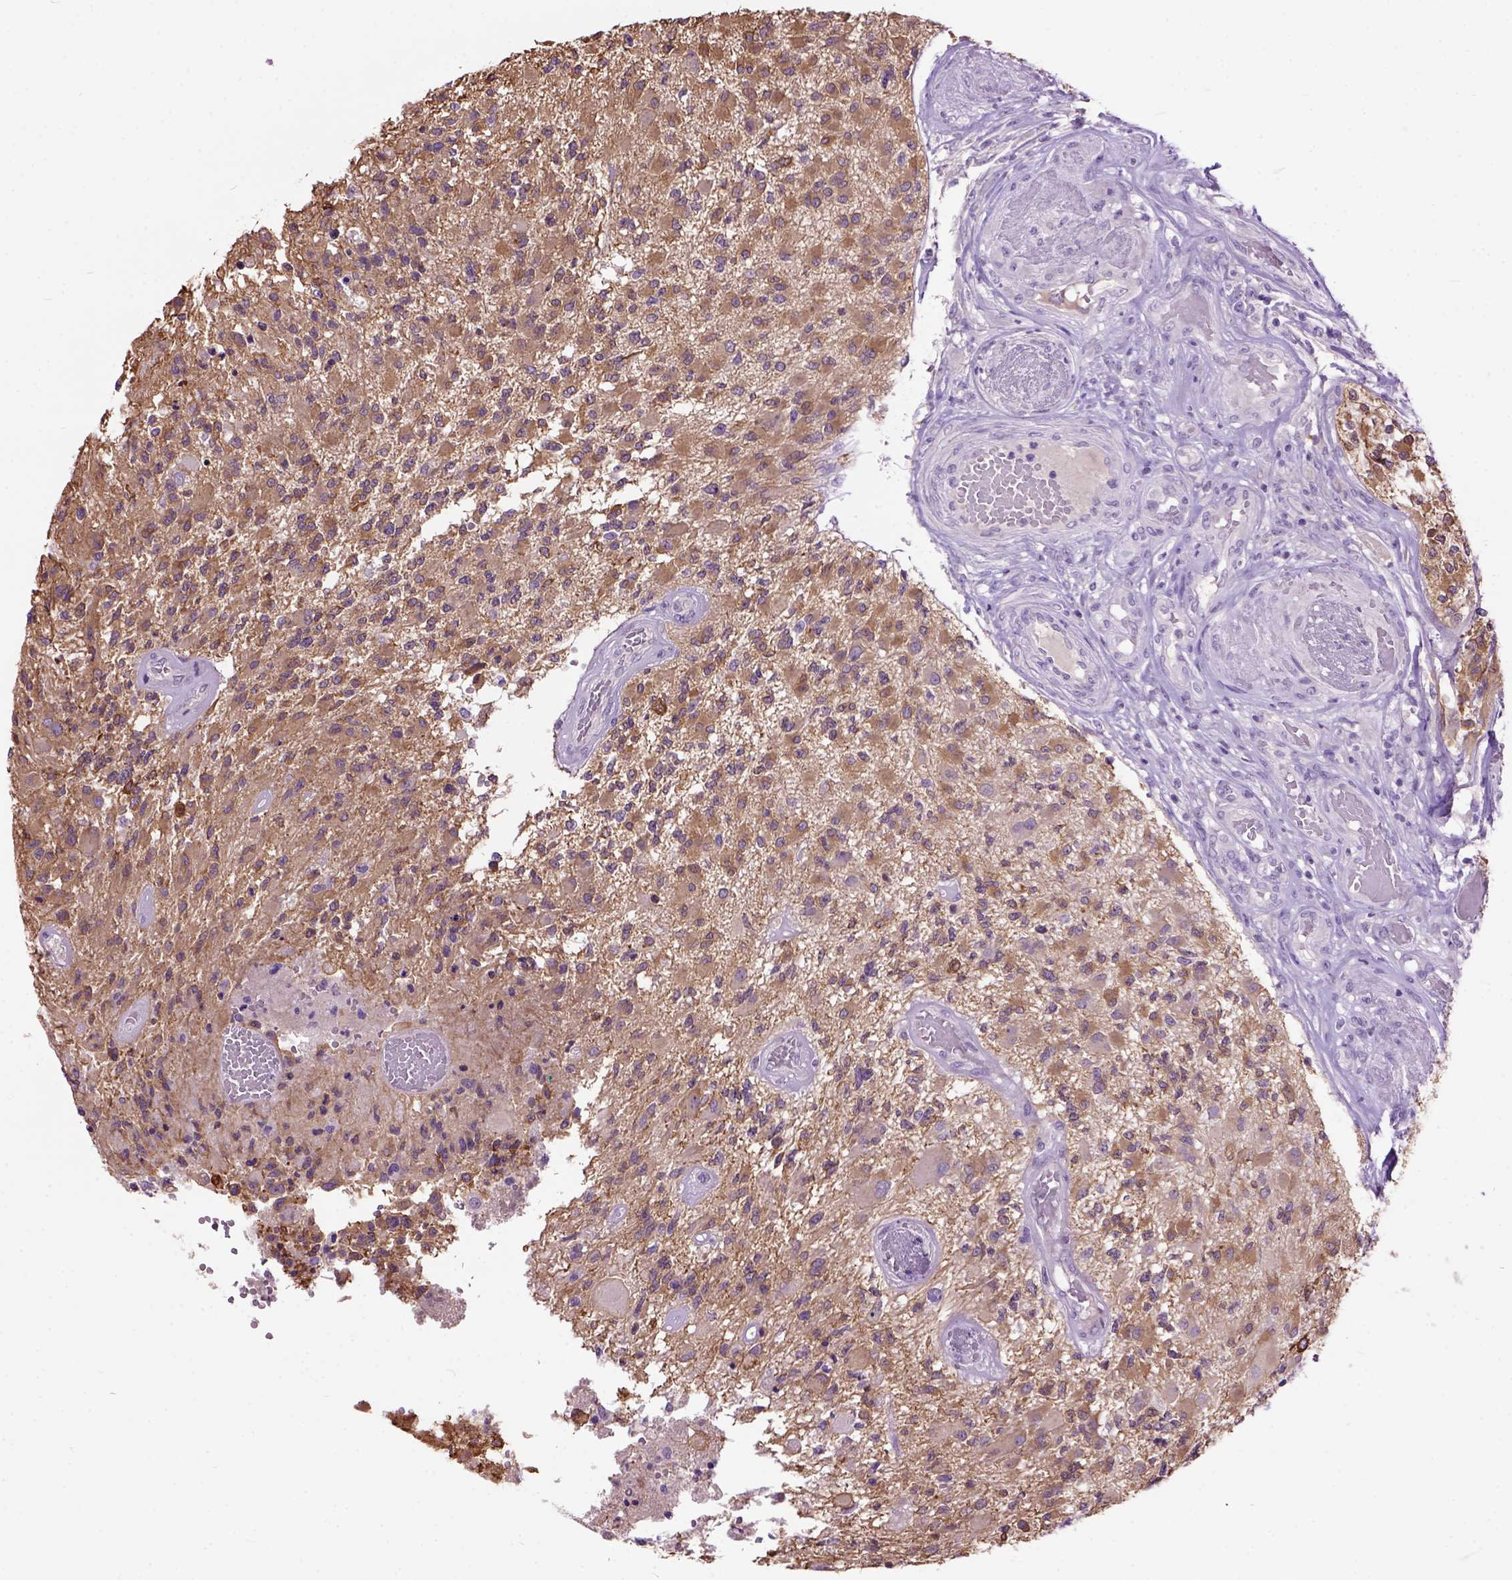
{"staining": {"intensity": "moderate", "quantity": ">75%", "location": "cytoplasmic/membranous"}, "tissue": "glioma", "cell_type": "Tumor cells", "image_type": "cancer", "snomed": [{"axis": "morphology", "description": "Glioma, malignant, High grade"}, {"axis": "topography", "description": "Brain"}], "caption": "High-magnification brightfield microscopy of glioma stained with DAB (3,3'-diaminobenzidine) (brown) and counterstained with hematoxylin (blue). tumor cells exhibit moderate cytoplasmic/membranous staining is appreciated in about>75% of cells. (IHC, brightfield microscopy, high magnification).", "gene": "MAPT", "patient": {"sex": "female", "age": 63}}